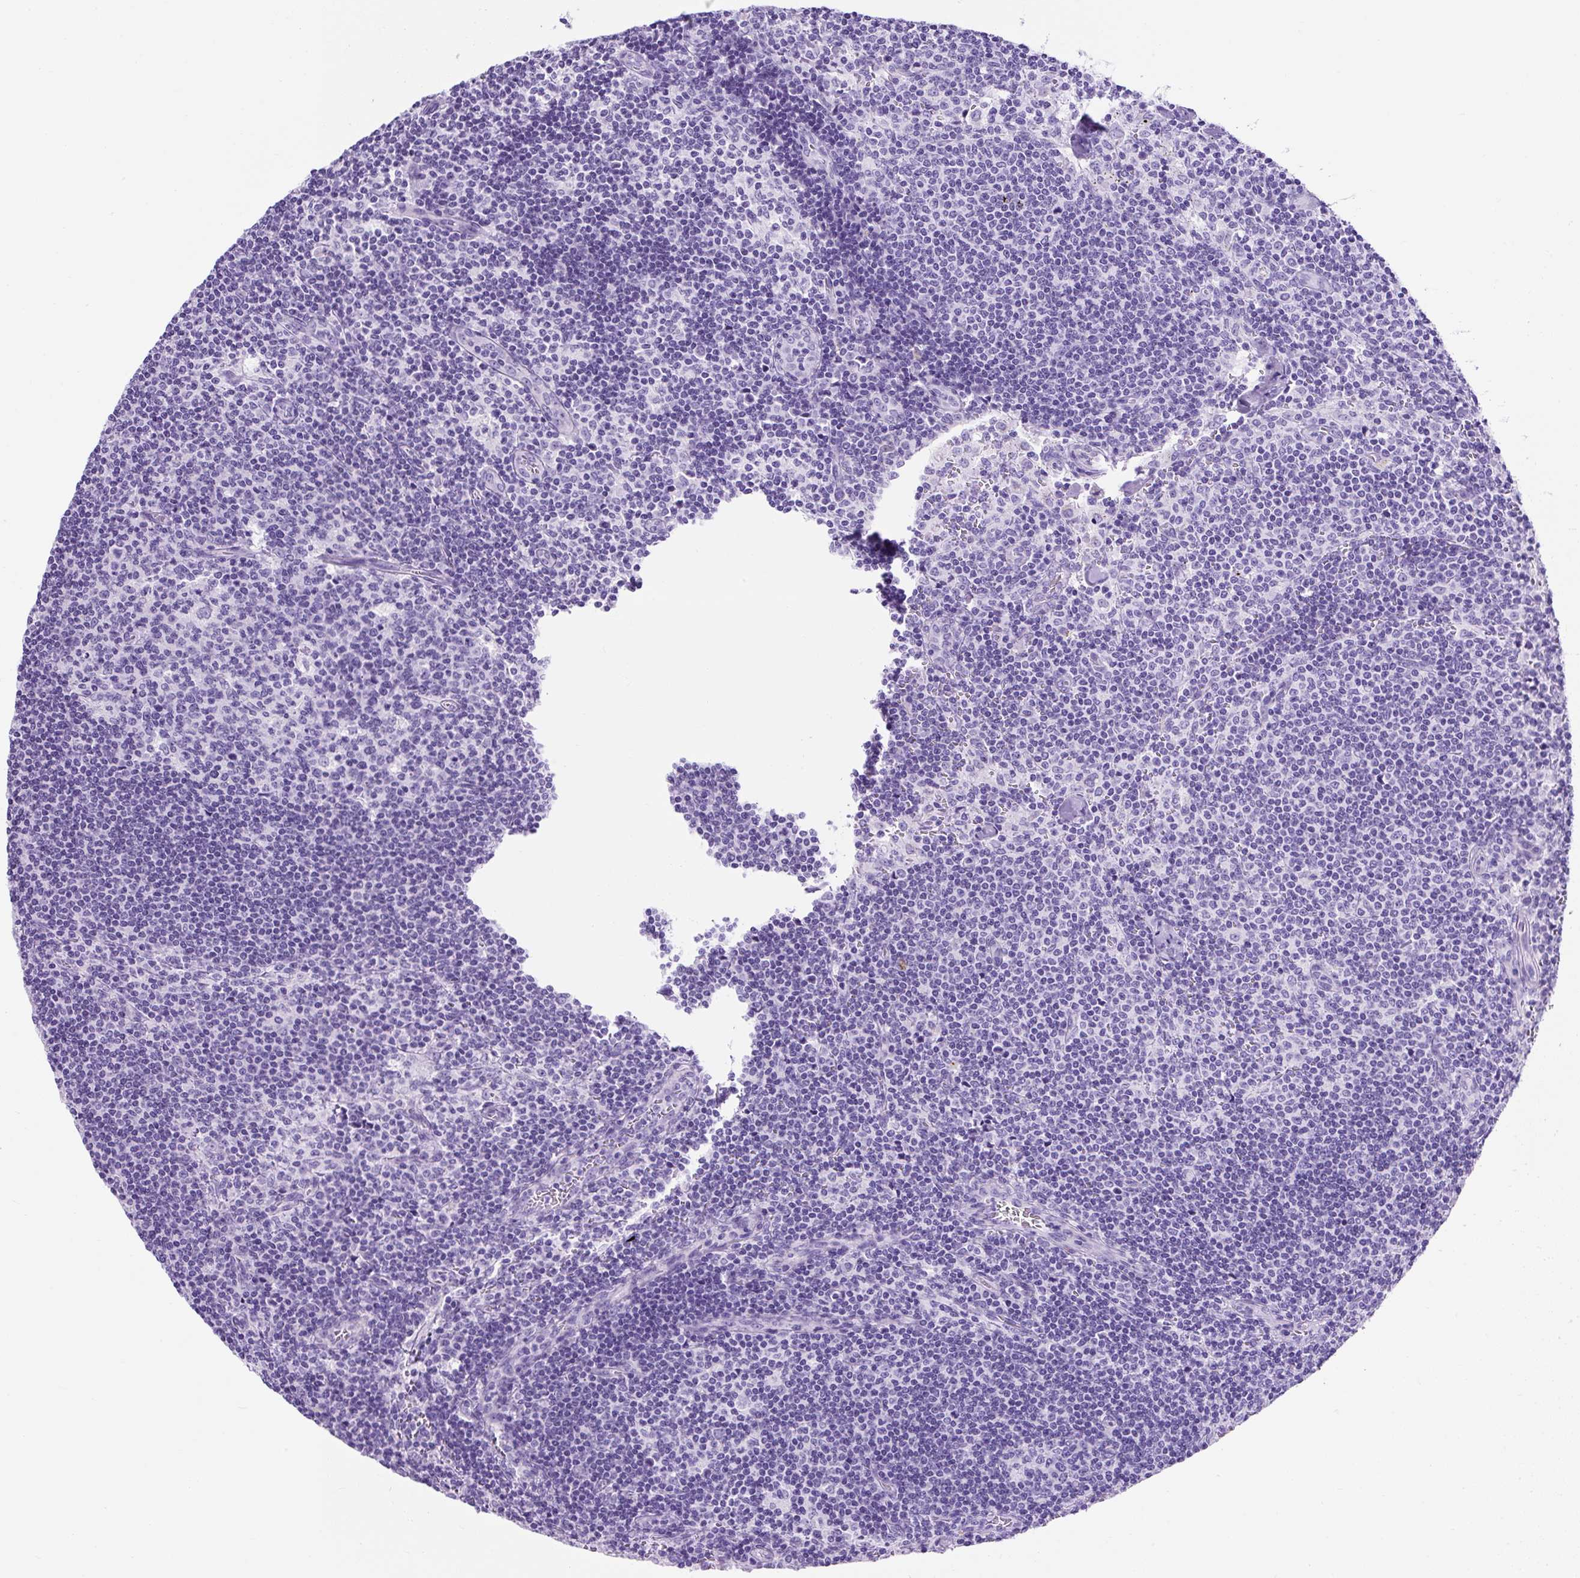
{"staining": {"intensity": "negative", "quantity": "none", "location": "none"}, "tissue": "lymph node", "cell_type": "Germinal center cells", "image_type": "normal", "snomed": [{"axis": "morphology", "description": "Normal tissue, NOS"}, {"axis": "topography", "description": "Lymph node"}], "caption": "DAB (3,3'-diaminobenzidine) immunohistochemical staining of benign lymph node reveals no significant expression in germinal center cells.", "gene": "KRT12", "patient": {"sex": "female", "age": 45}}